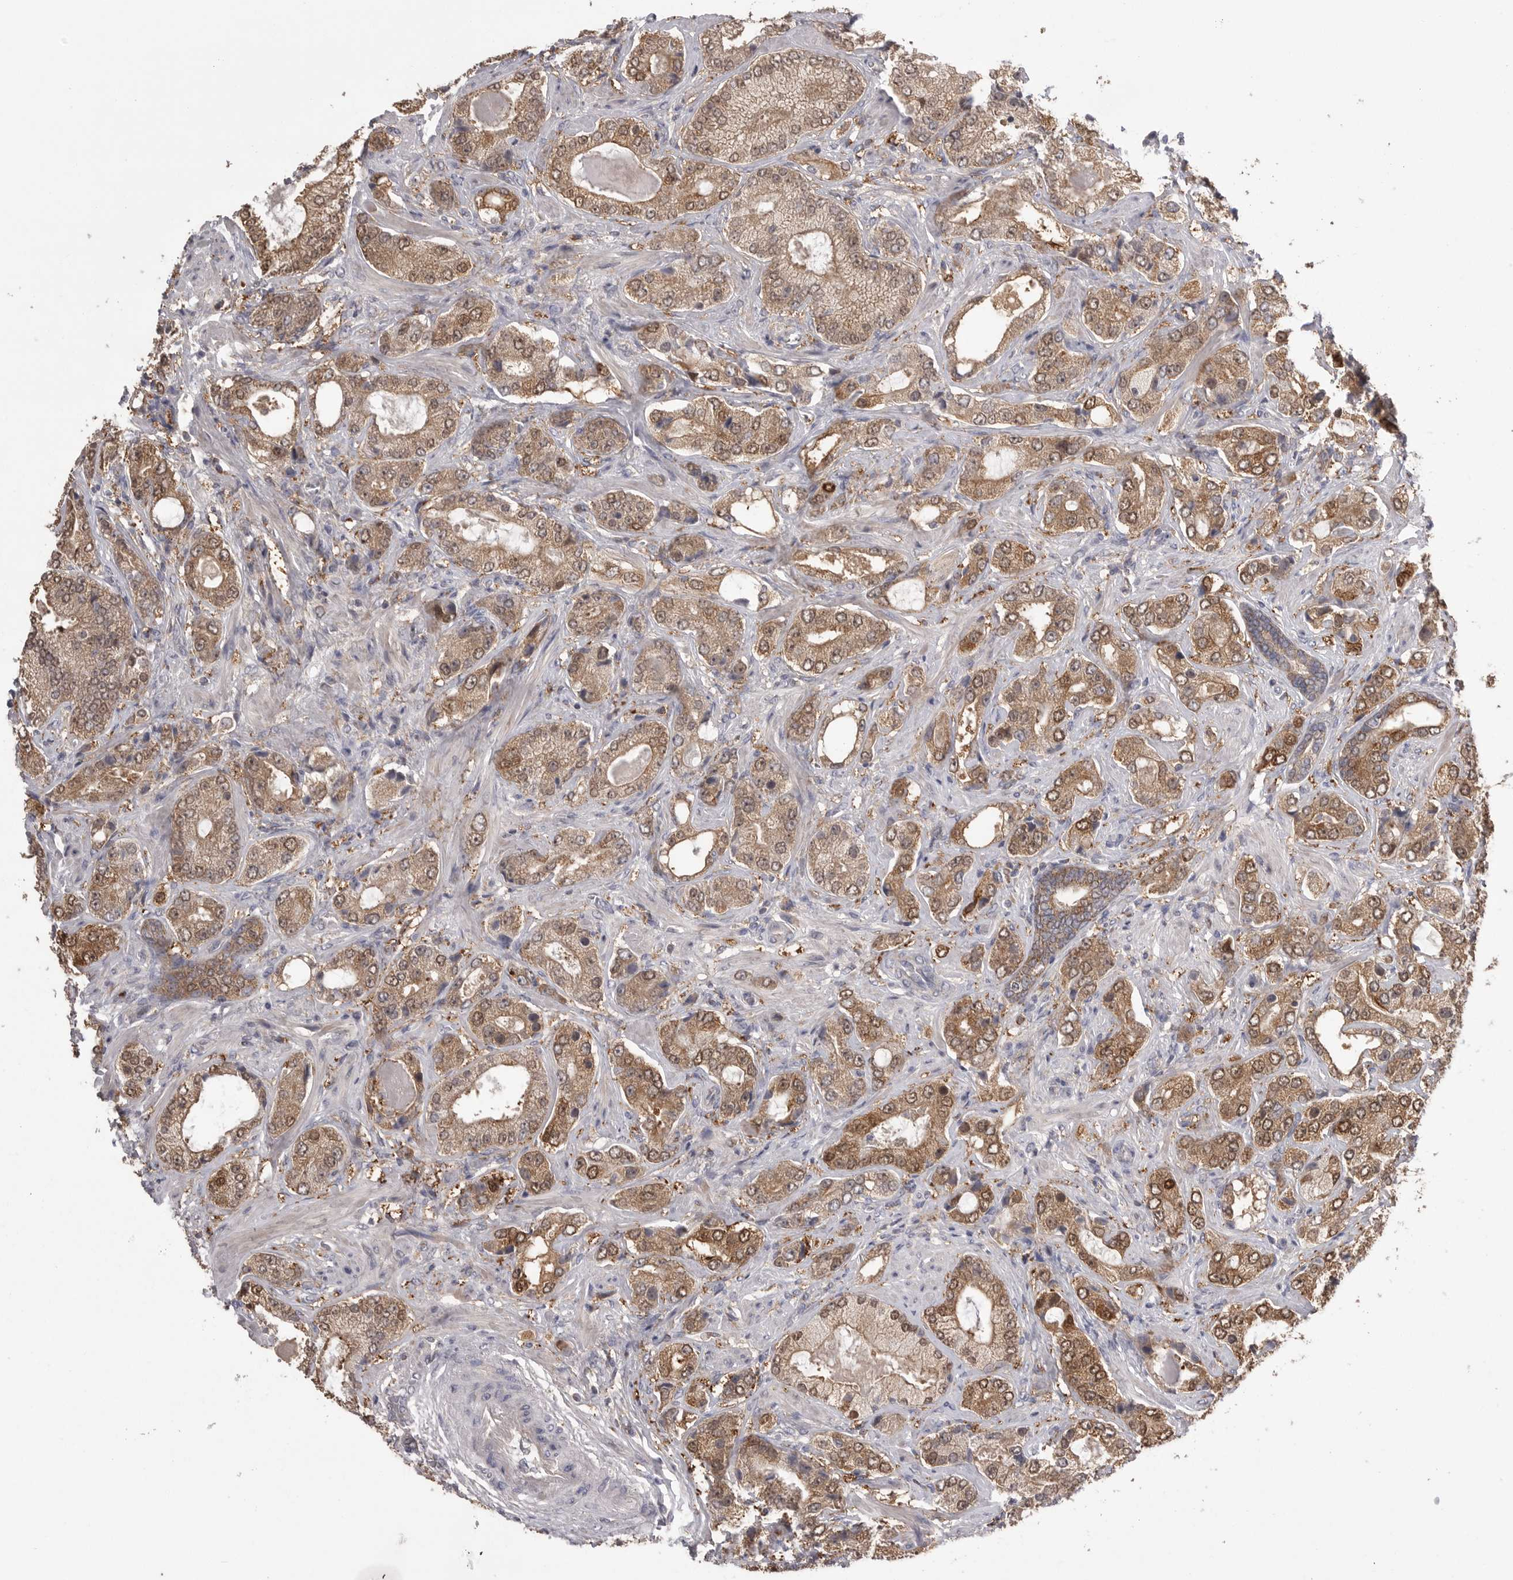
{"staining": {"intensity": "moderate", "quantity": ">75%", "location": "cytoplasmic/membranous,nuclear"}, "tissue": "prostate cancer", "cell_type": "Tumor cells", "image_type": "cancer", "snomed": [{"axis": "morphology", "description": "Normal tissue, NOS"}, {"axis": "morphology", "description": "Adenocarcinoma, High grade"}, {"axis": "topography", "description": "Prostate"}, {"axis": "topography", "description": "Peripheral nerve tissue"}], "caption": "A brown stain highlights moderate cytoplasmic/membranous and nuclear expression of a protein in human prostate cancer (high-grade adenocarcinoma) tumor cells.", "gene": "KYAT3", "patient": {"sex": "male", "age": 59}}